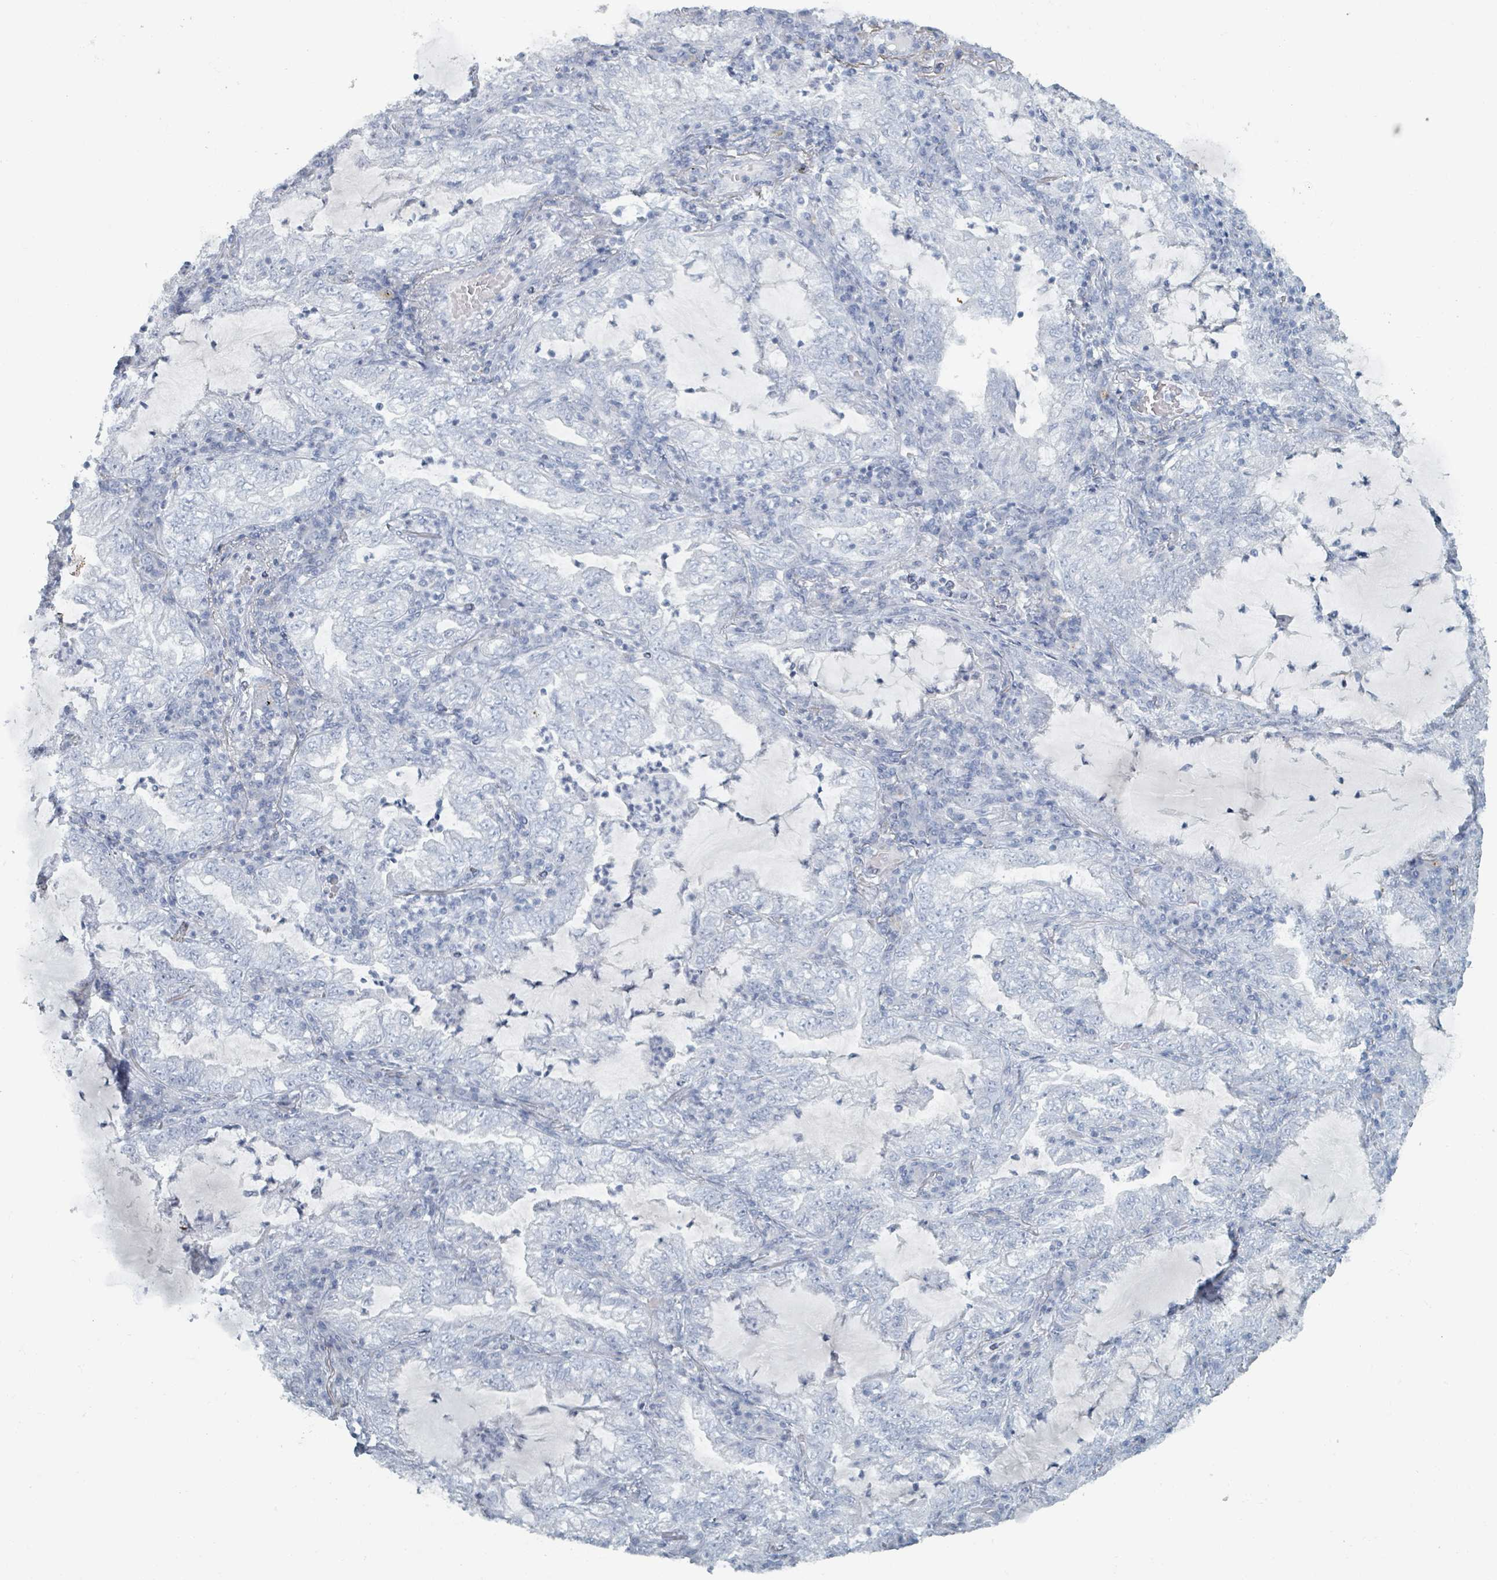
{"staining": {"intensity": "negative", "quantity": "none", "location": "none"}, "tissue": "lung cancer", "cell_type": "Tumor cells", "image_type": "cancer", "snomed": [{"axis": "morphology", "description": "Adenocarcinoma, NOS"}, {"axis": "topography", "description": "Lung"}], "caption": "Protein analysis of lung adenocarcinoma reveals no significant expression in tumor cells.", "gene": "HEATR5A", "patient": {"sex": "female", "age": 73}}